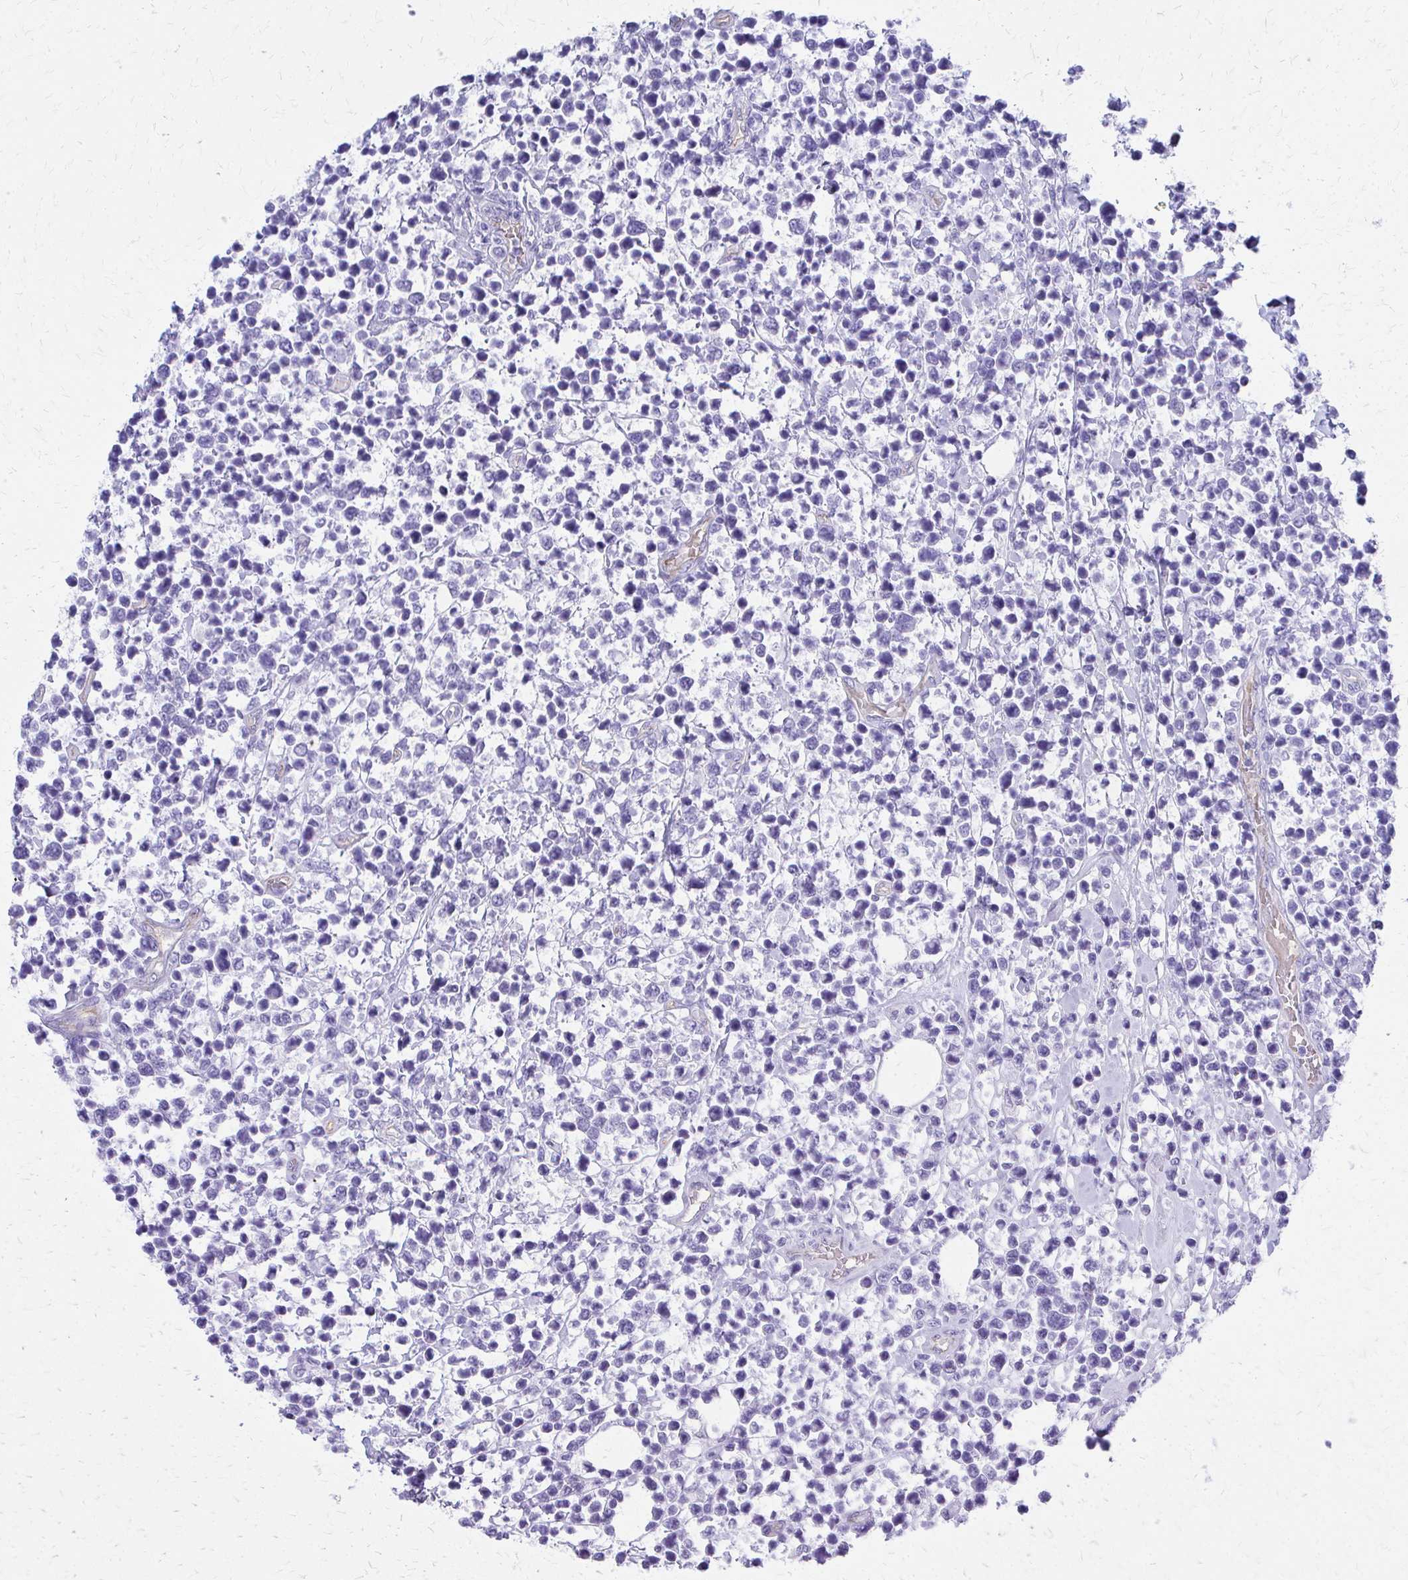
{"staining": {"intensity": "negative", "quantity": "none", "location": "none"}, "tissue": "lymphoma", "cell_type": "Tumor cells", "image_type": "cancer", "snomed": [{"axis": "morphology", "description": "Malignant lymphoma, non-Hodgkin's type, High grade"}, {"axis": "topography", "description": "Soft tissue"}], "caption": "IHC photomicrograph of human lymphoma stained for a protein (brown), which demonstrates no positivity in tumor cells. (DAB (3,3'-diaminobenzidine) immunohistochemistry (IHC) with hematoxylin counter stain).", "gene": "TPSG1", "patient": {"sex": "female", "age": 56}}